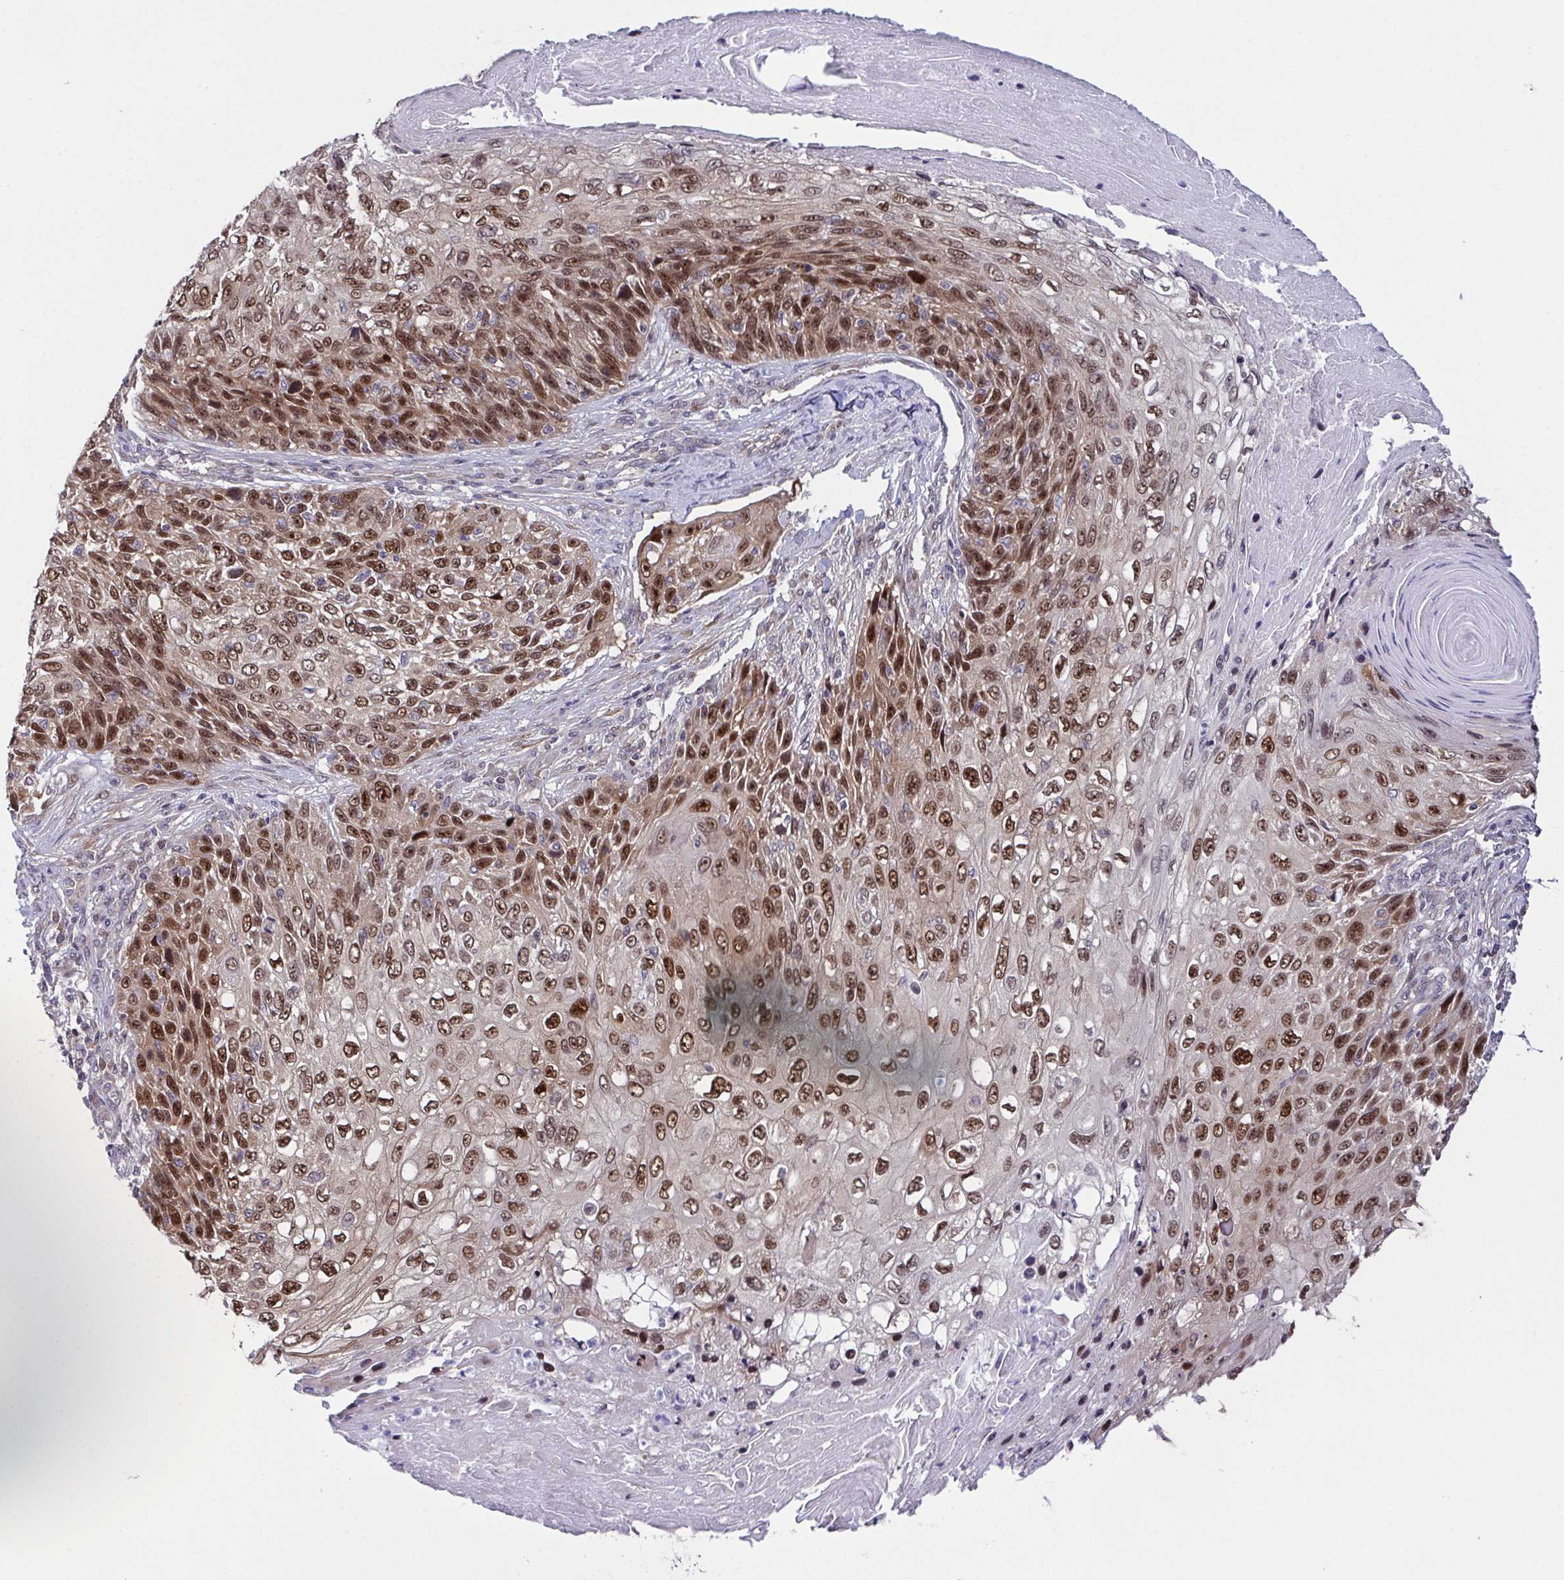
{"staining": {"intensity": "moderate", "quantity": ">75%", "location": "nuclear"}, "tissue": "skin cancer", "cell_type": "Tumor cells", "image_type": "cancer", "snomed": [{"axis": "morphology", "description": "Squamous cell carcinoma, NOS"}, {"axis": "topography", "description": "Skin"}], "caption": "Squamous cell carcinoma (skin) was stained to show a protein in brown. There is medium levels of moderate nuclear staining in about >75% of tumor cells. (Brightfield microscopy of DAB IHC at high magnification).", "gene": "DNAJB1", "patient": {"sex": "male", "age": 92}}